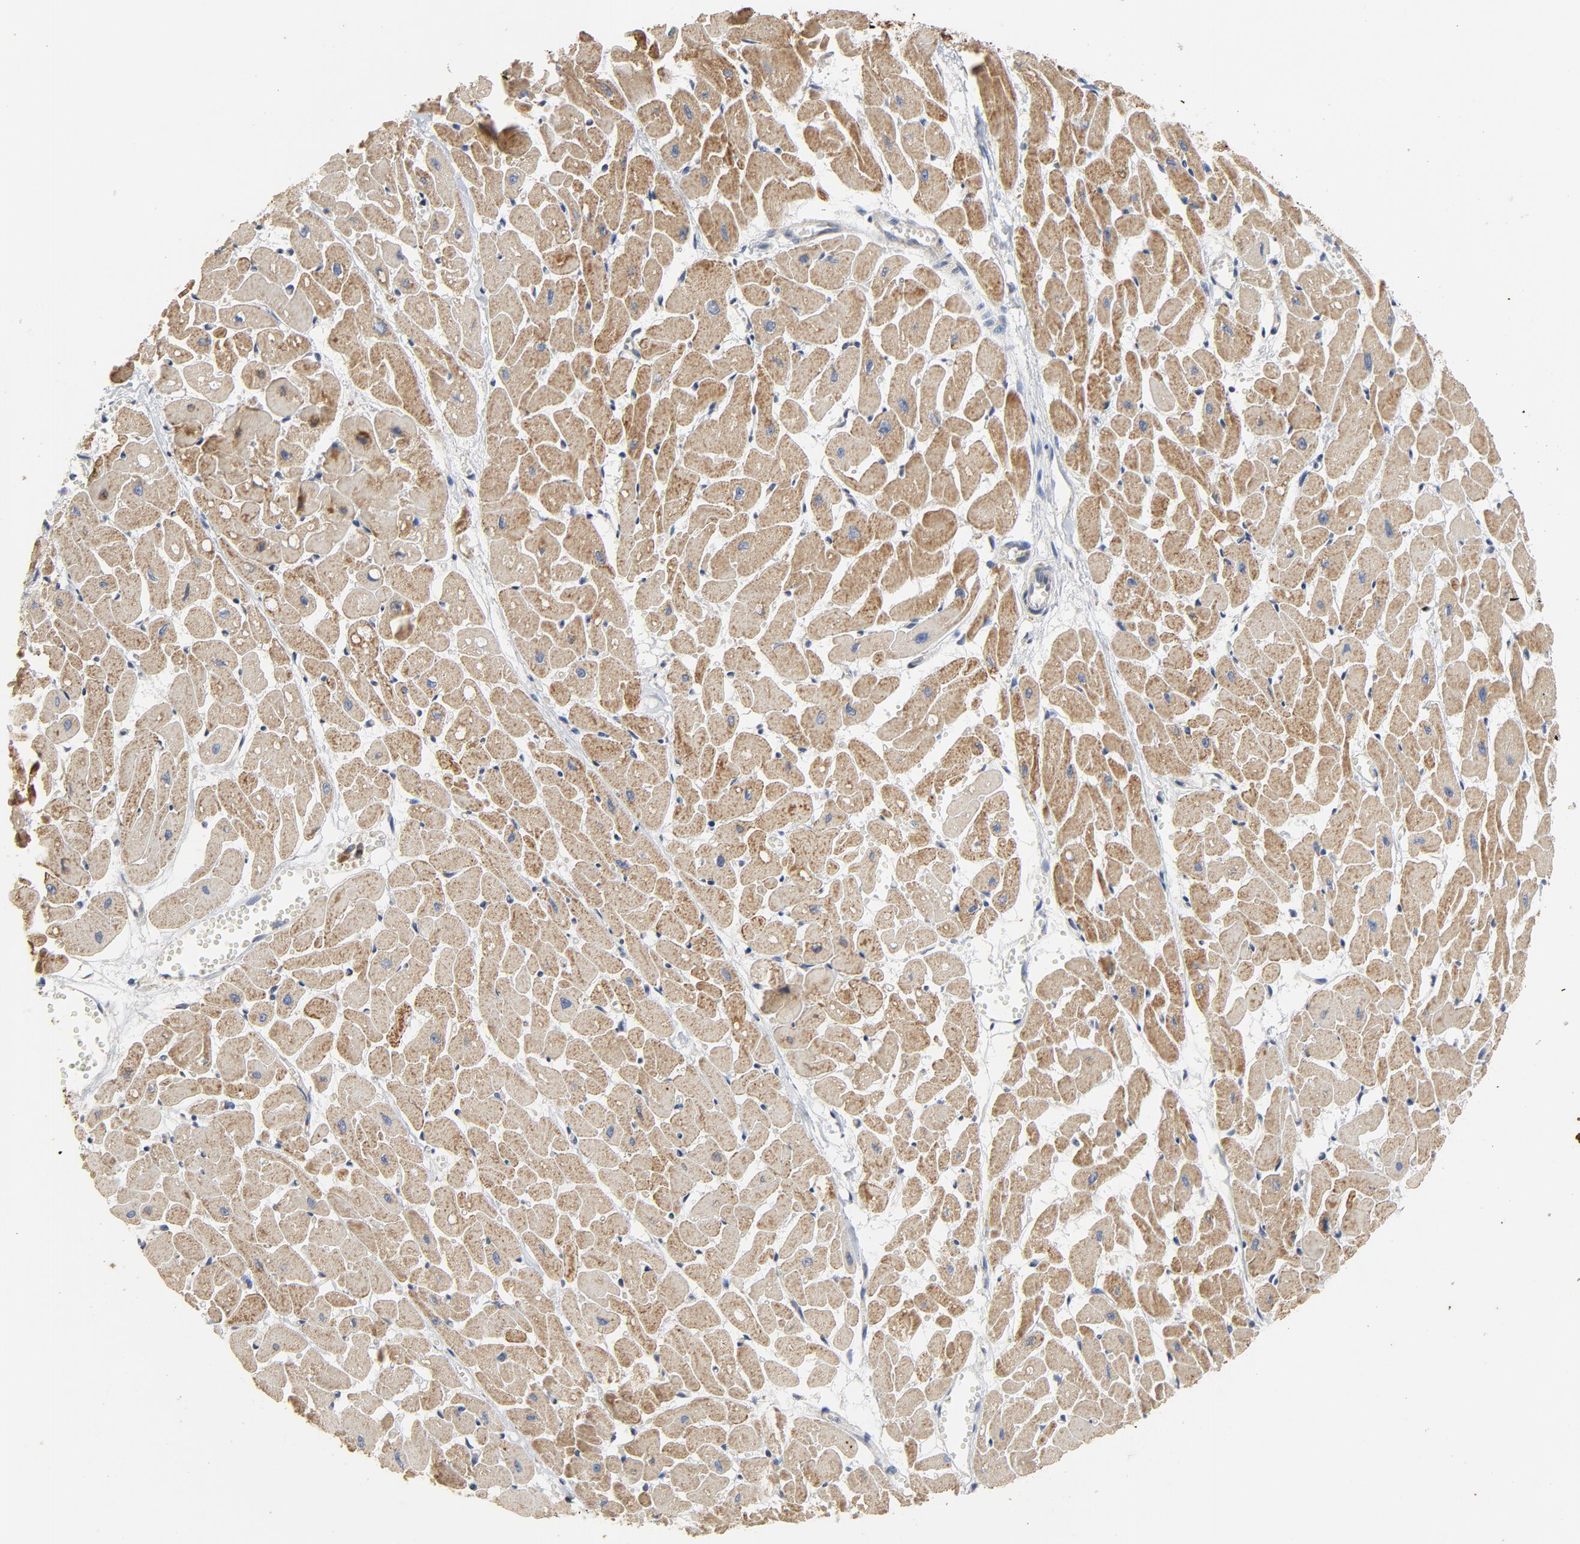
{"staining": {"intensity": "moderate", "quantity": ">75%", "location": "cytoplasmic/membranous"}, "tissue": "heart muscle", "cell_type": "Cardiomyocytes", "image_type": "normal", "snomed": [{"axis": "morphology", "description": "Normal tissue, NOS"}, {"axis": "topography", "description": "Heart"}], "caption": "A brown stain highlights moderate cytoplasmic/membranous staining of a protein in cardiomyocytes of unremarkable heart muscle.", "gene": "C14orf119", "patient": {"sex": "female", "age": 19}}